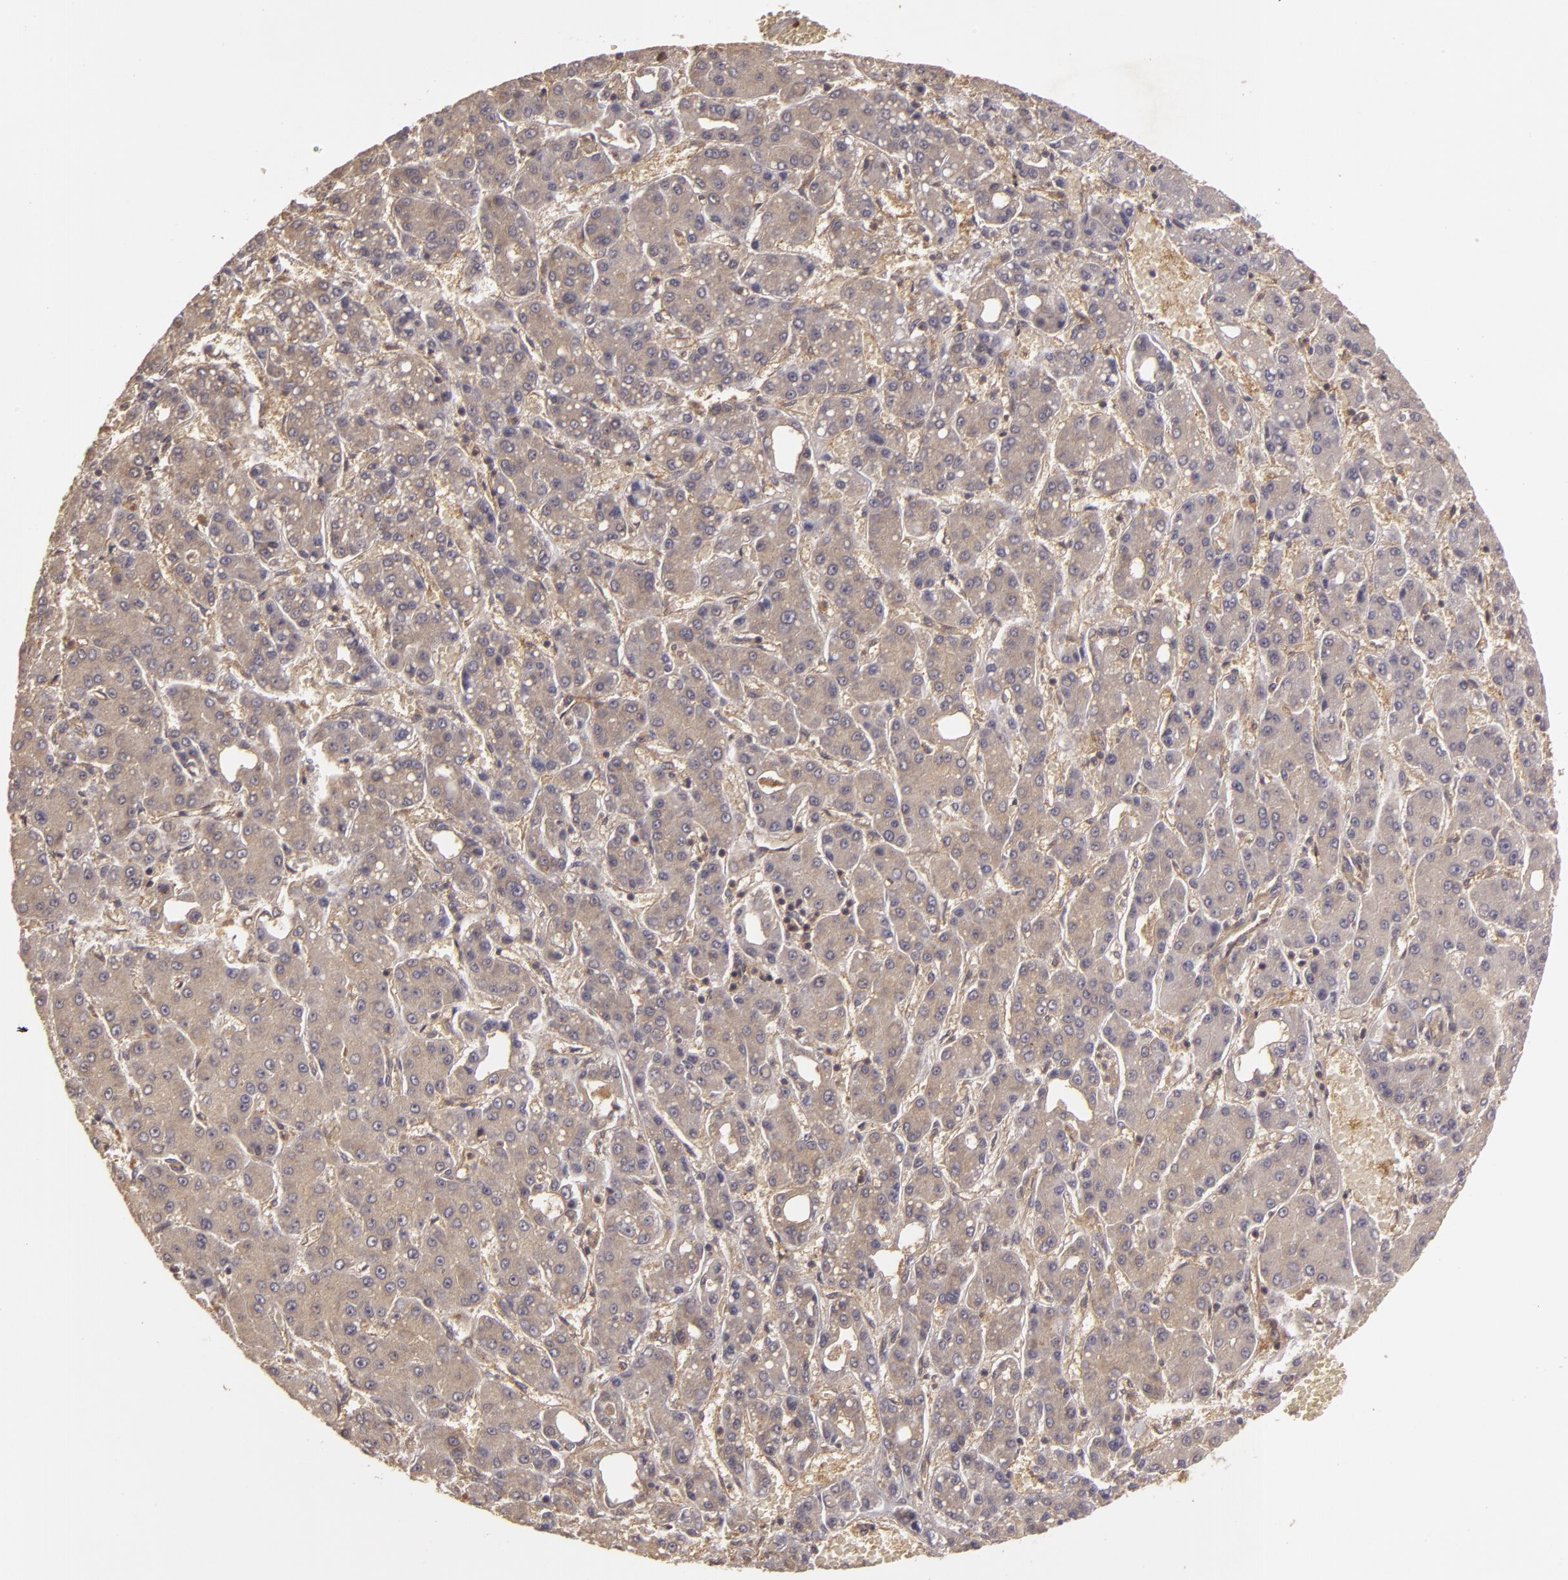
{"staining": {"intensity": "weak", "quantity": ">75%", "location": "cytoplasmic/membranous"}, "tissue": "liver cancer", "cell_type": "Tumor cells", "image_type": "cancer", "snomed": [{"axis": "morphology", "description": "Carcinoma, Hepatocellular, NOS"}, {"axis": "topography", "description": "Liver"}], "caption": "The immunohistochemical stain highlights weak cytoplasmic/membranous staining in tumor cells of liver hepatocellular carcinoma tissue. Using DAB (brown) and hematoxylin (blue) stains, captured at high magnification using brightfield microscopy.", "gene": "HRAS", "patient": {"sex": "male", "age": 69}}